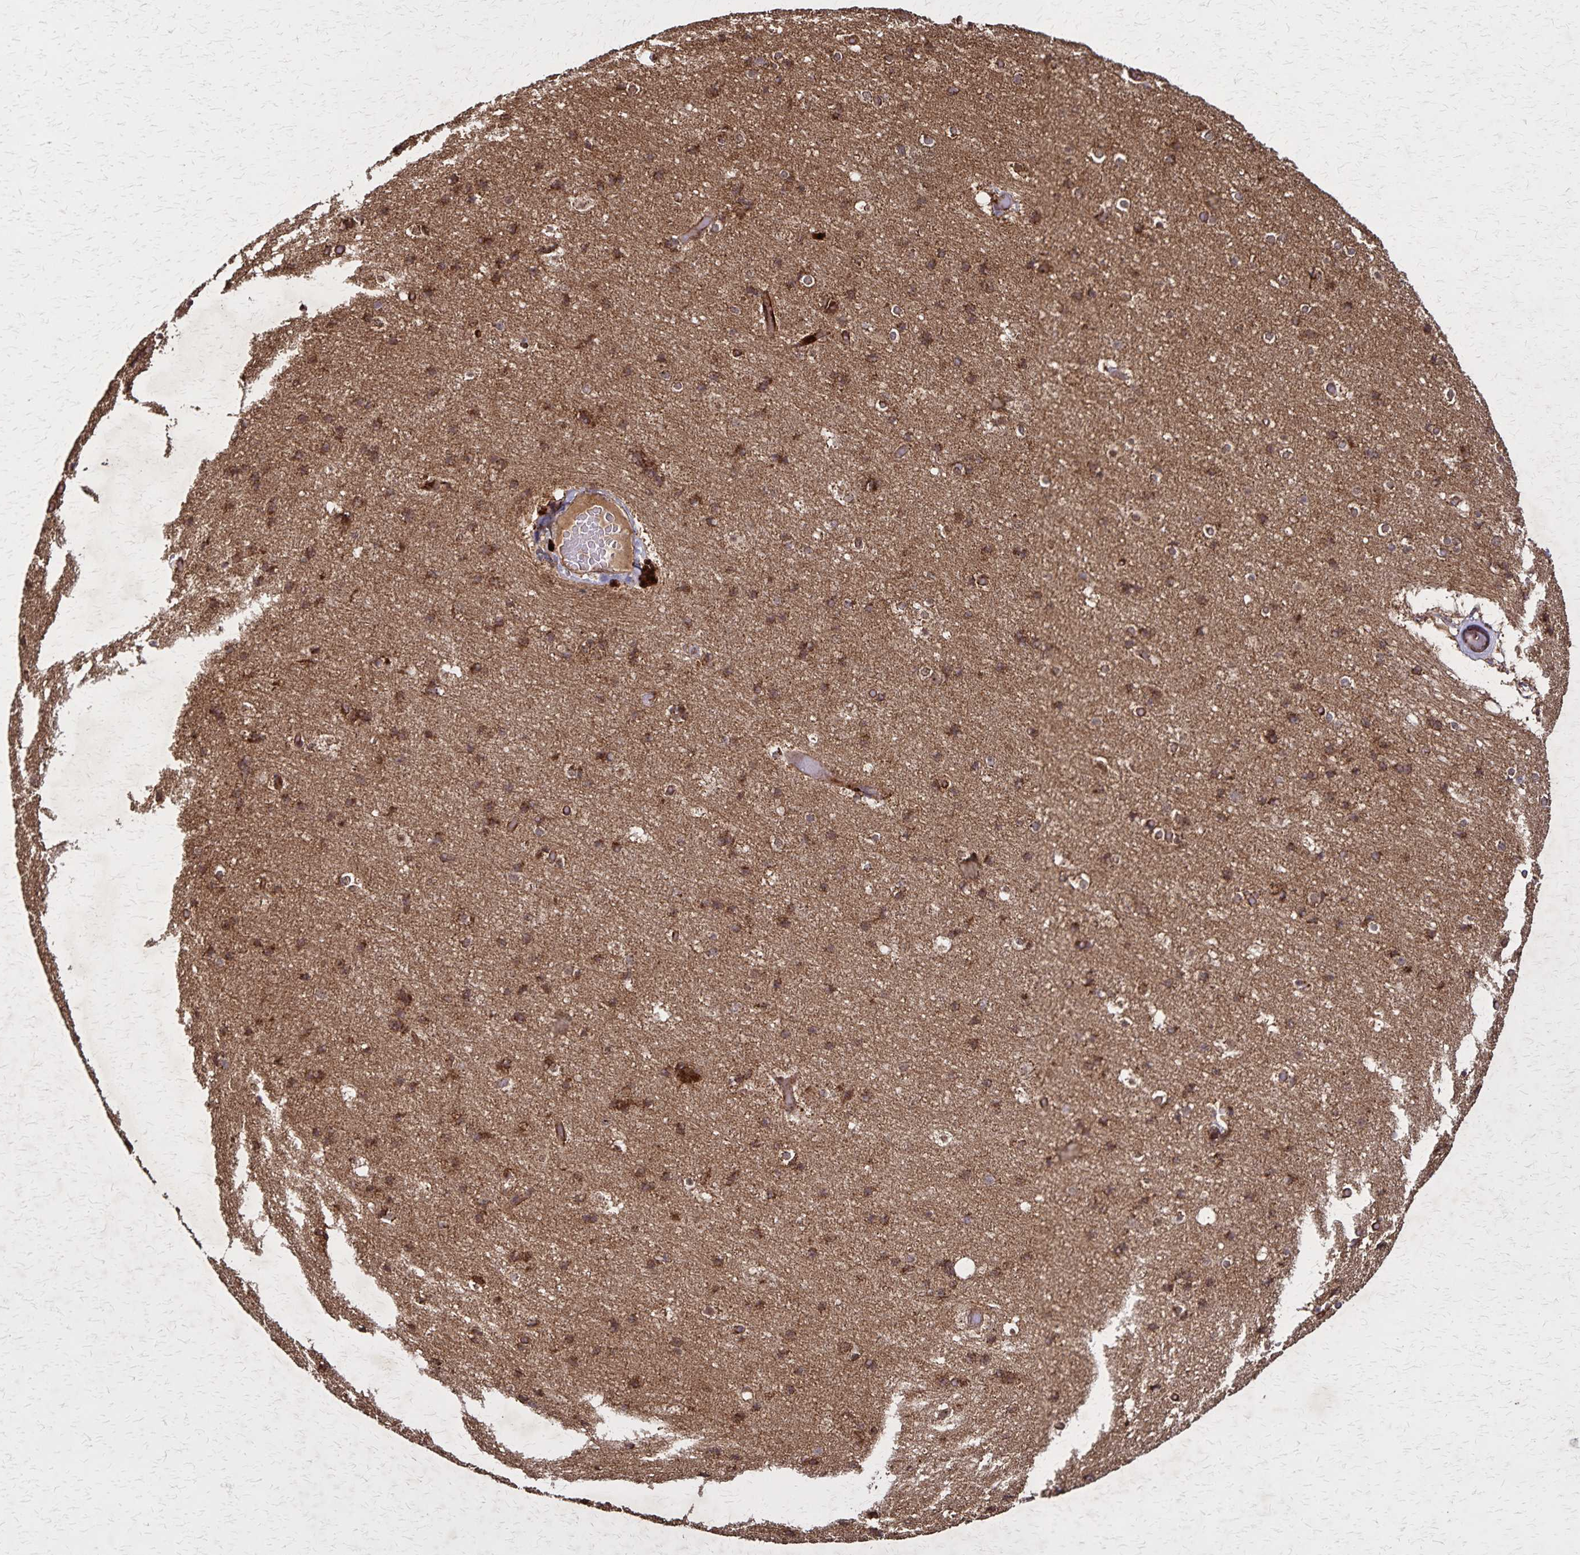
{"staining": {"intensity": "weak", "quantity": ">75%", "location": "cytoplasmic/membranous"}, "tissue": "cerebral cortex", "cell_type": "Endothelial cells", "image_type": "normal", "snomed": [{"axis": "morphology", "description": "Normal tissue, NOS"}, {"axis": "topography", "description": "Cerebral cortex"}], "caption": "The photomicrograph reveals immunohistochemical staining of normal cerebral cortex. There is weak cytoplasmic/membranous staining is seen in about >75% of endothelial cells. (IHC, brightfield microscopy, high magnification).", "gene": "NFS1", "patient": {"sex": "female", "age": 52}}